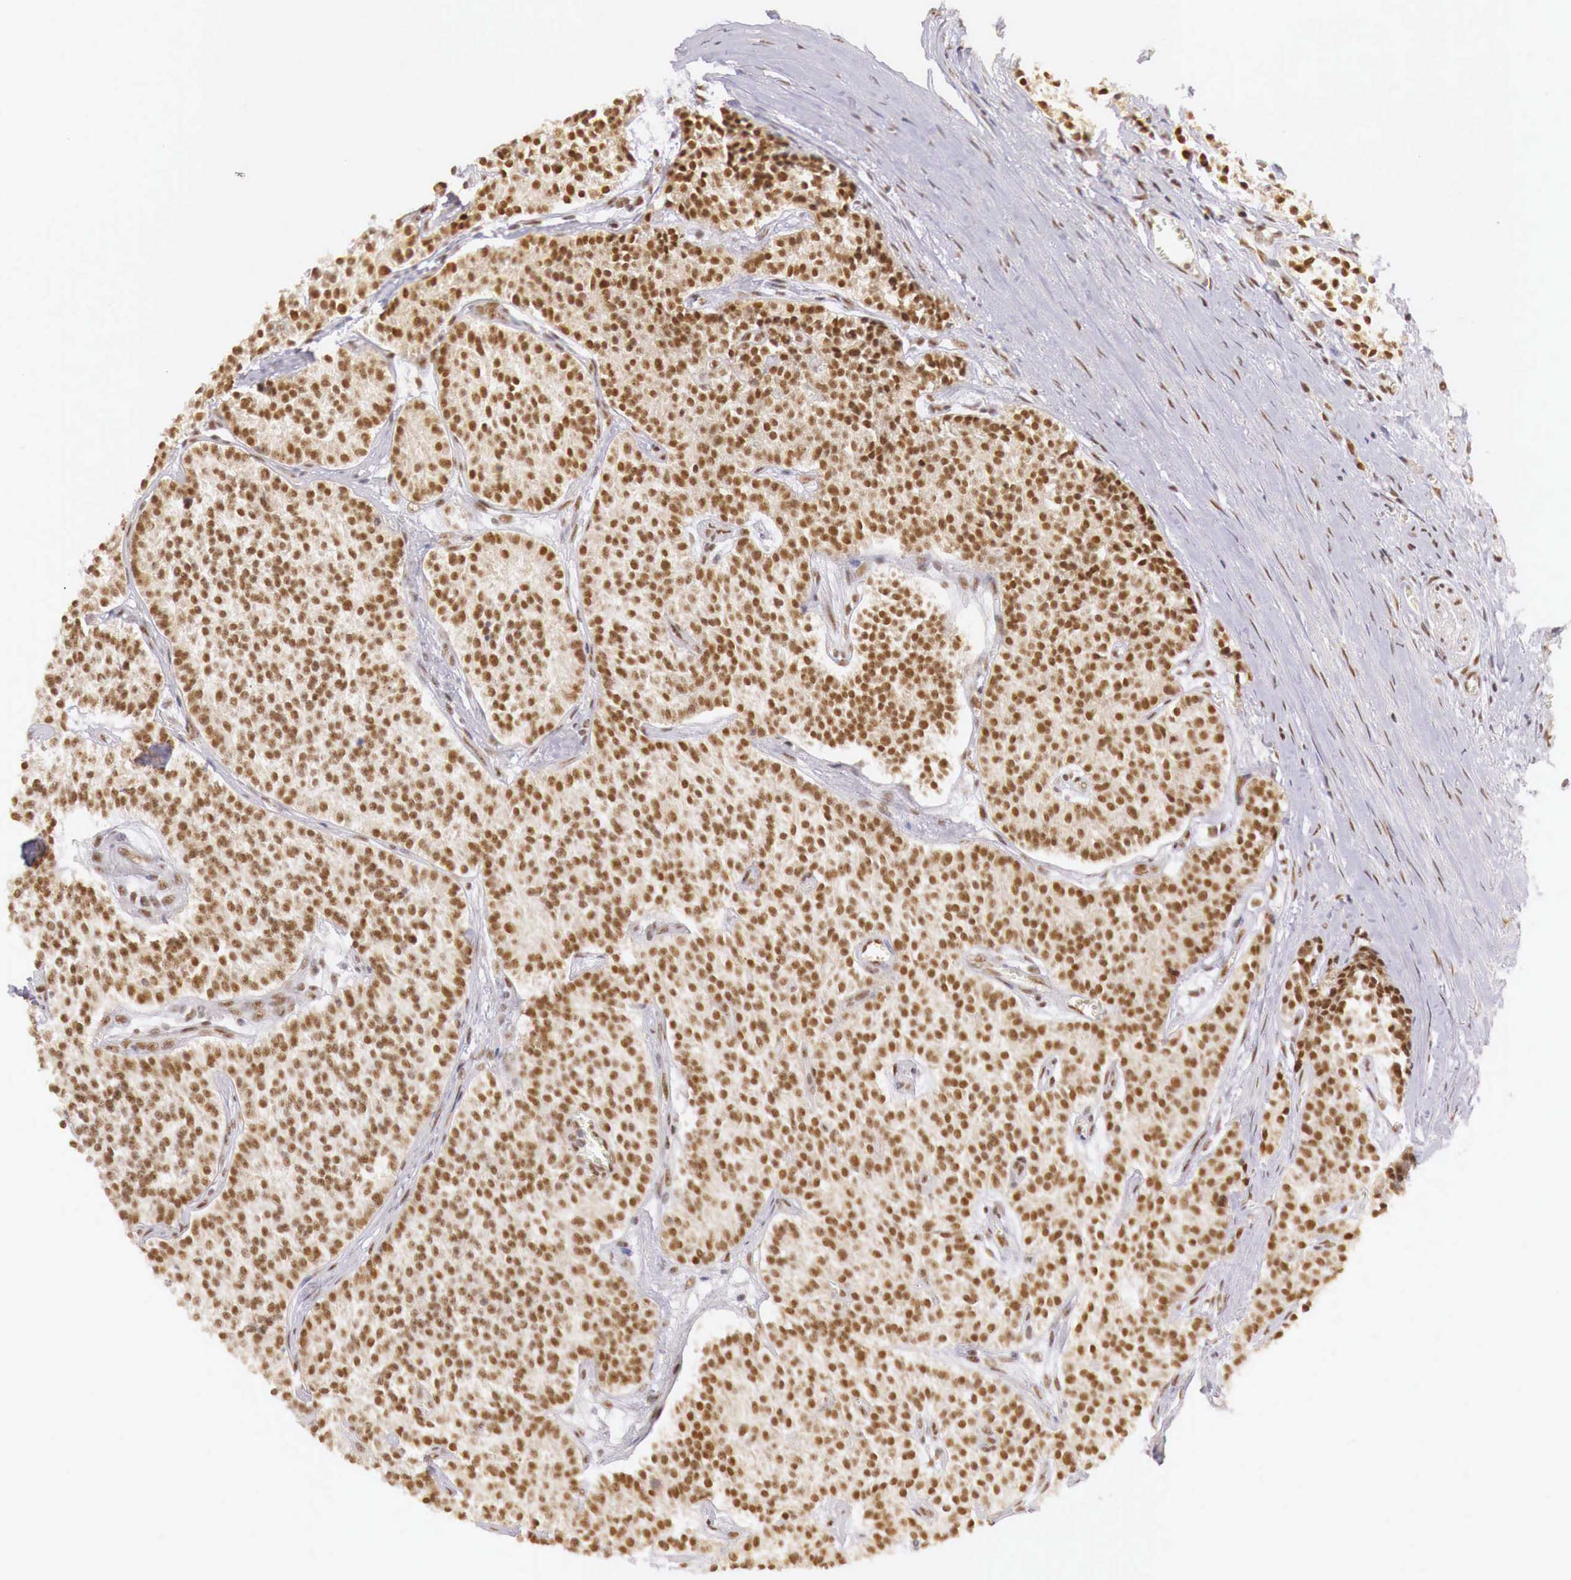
{"staining": {"intensity": "moderate", "quantity": ">75%", "location": "cytoplasmic/membranous,nuclear"}, "tissue": "carcinoid", "cell_type": "Tumor cells", "image_type": "cancer", "snomed": [{"axis": "morphology", "description": "Carcinoid, malignant, NOS"}, {"axis": "topography", "description": "Stomach"}], "caption": "Immunohistochemical staining of human malignant carcinoid reveals medium levels of moderate cytoplasmic/membranous and nuclear expression in approximately >75% of tumor cells.", "gene": "GPKOW", "patient": {"sex": "female", "age": 76}}